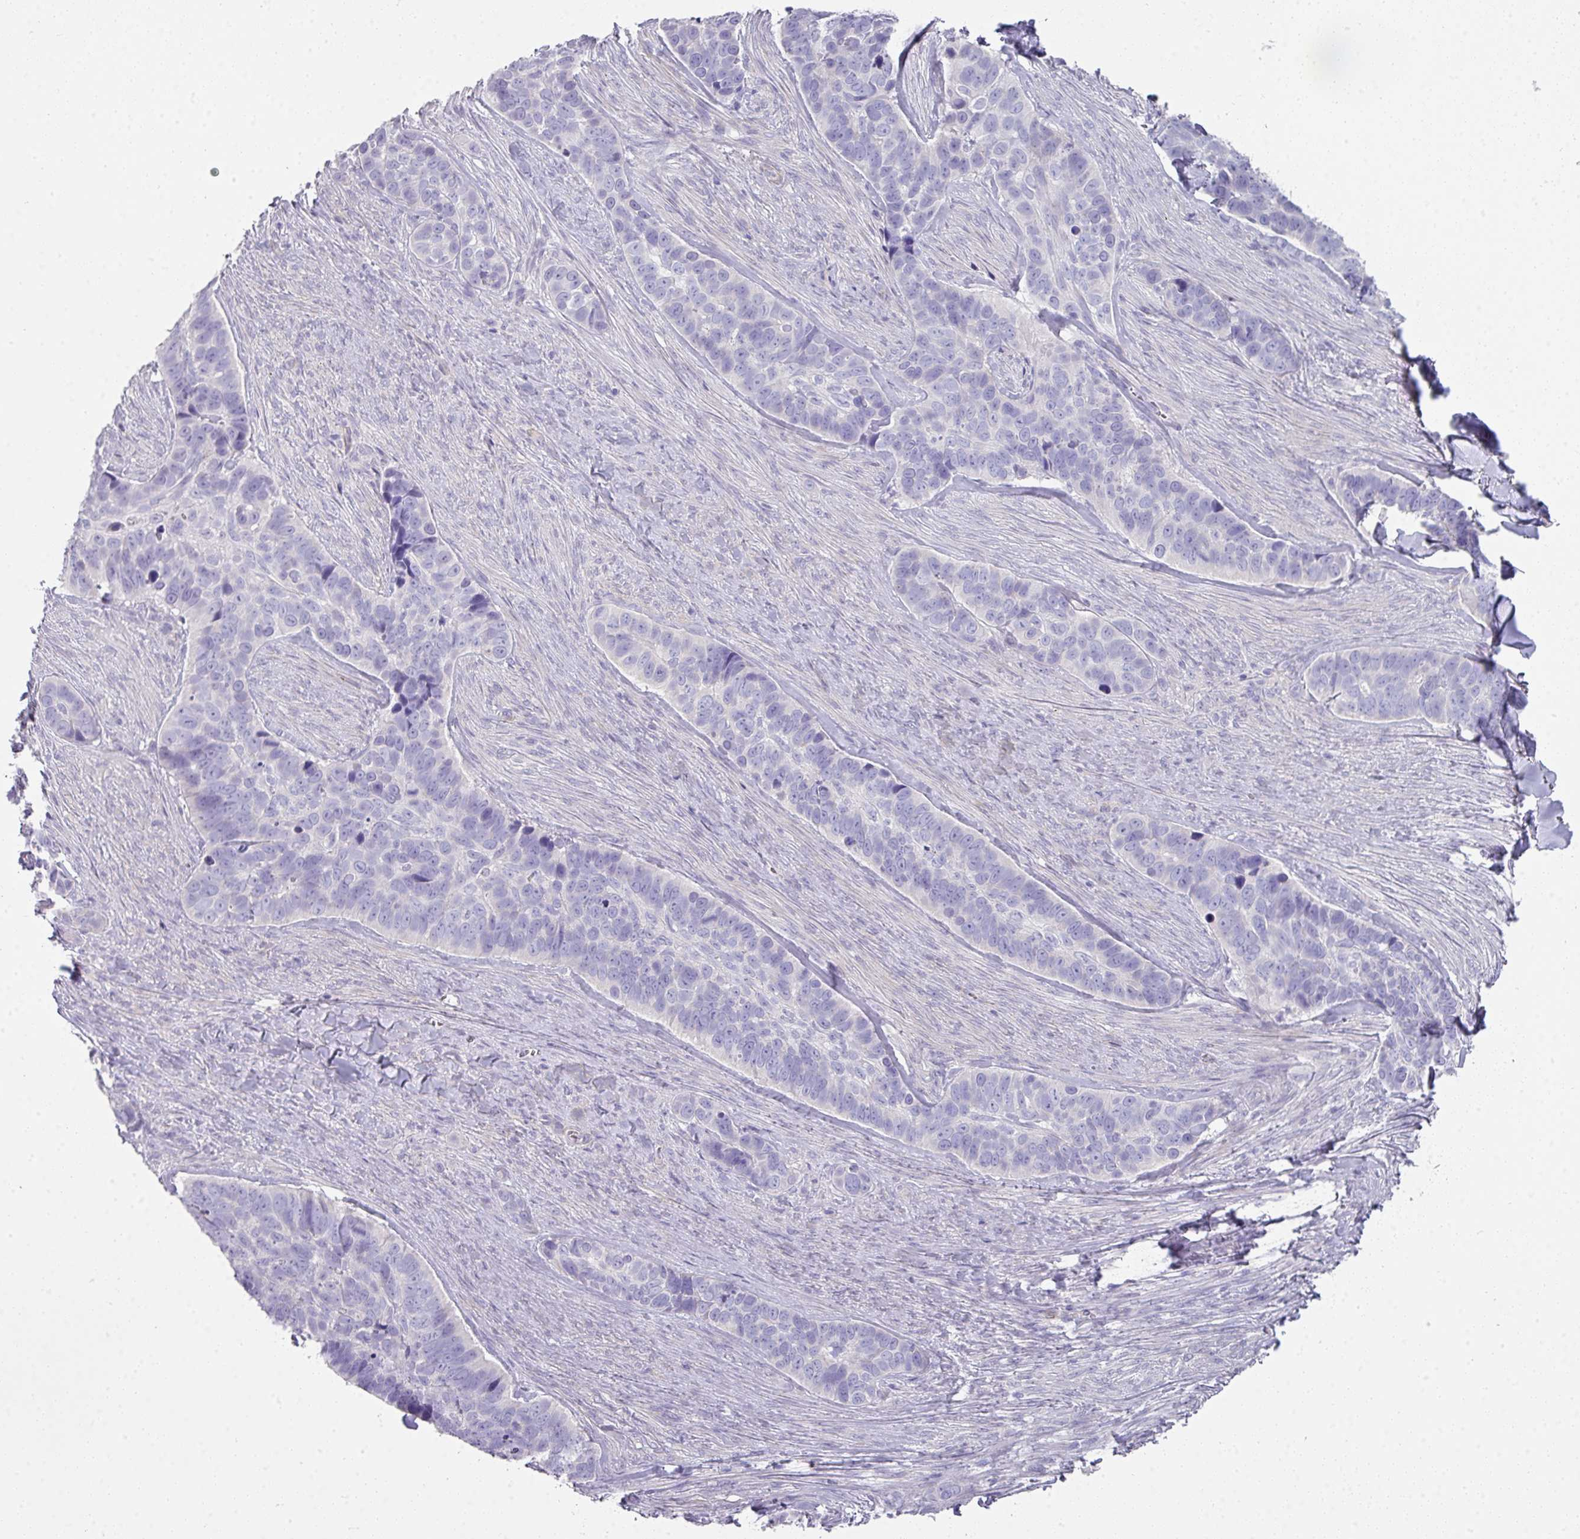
{"staining": {"intensity": "negative", "quantity": "none", "location": "none"}, "tissue": "skin cancer", "cell_type": "Tumor cells", "image_type": "cancer", "snomed": [{"axis": "morphology", "description": "Basal cell carcinoma"}, {"axis": "topography", "description": "Skin"}], "caption": "Immunohistochemical staining of human skin cancer exhibits no significant expression in tumor cells.", "gene": "GLI4", "patient": {"sex": "female", "age": 82}}